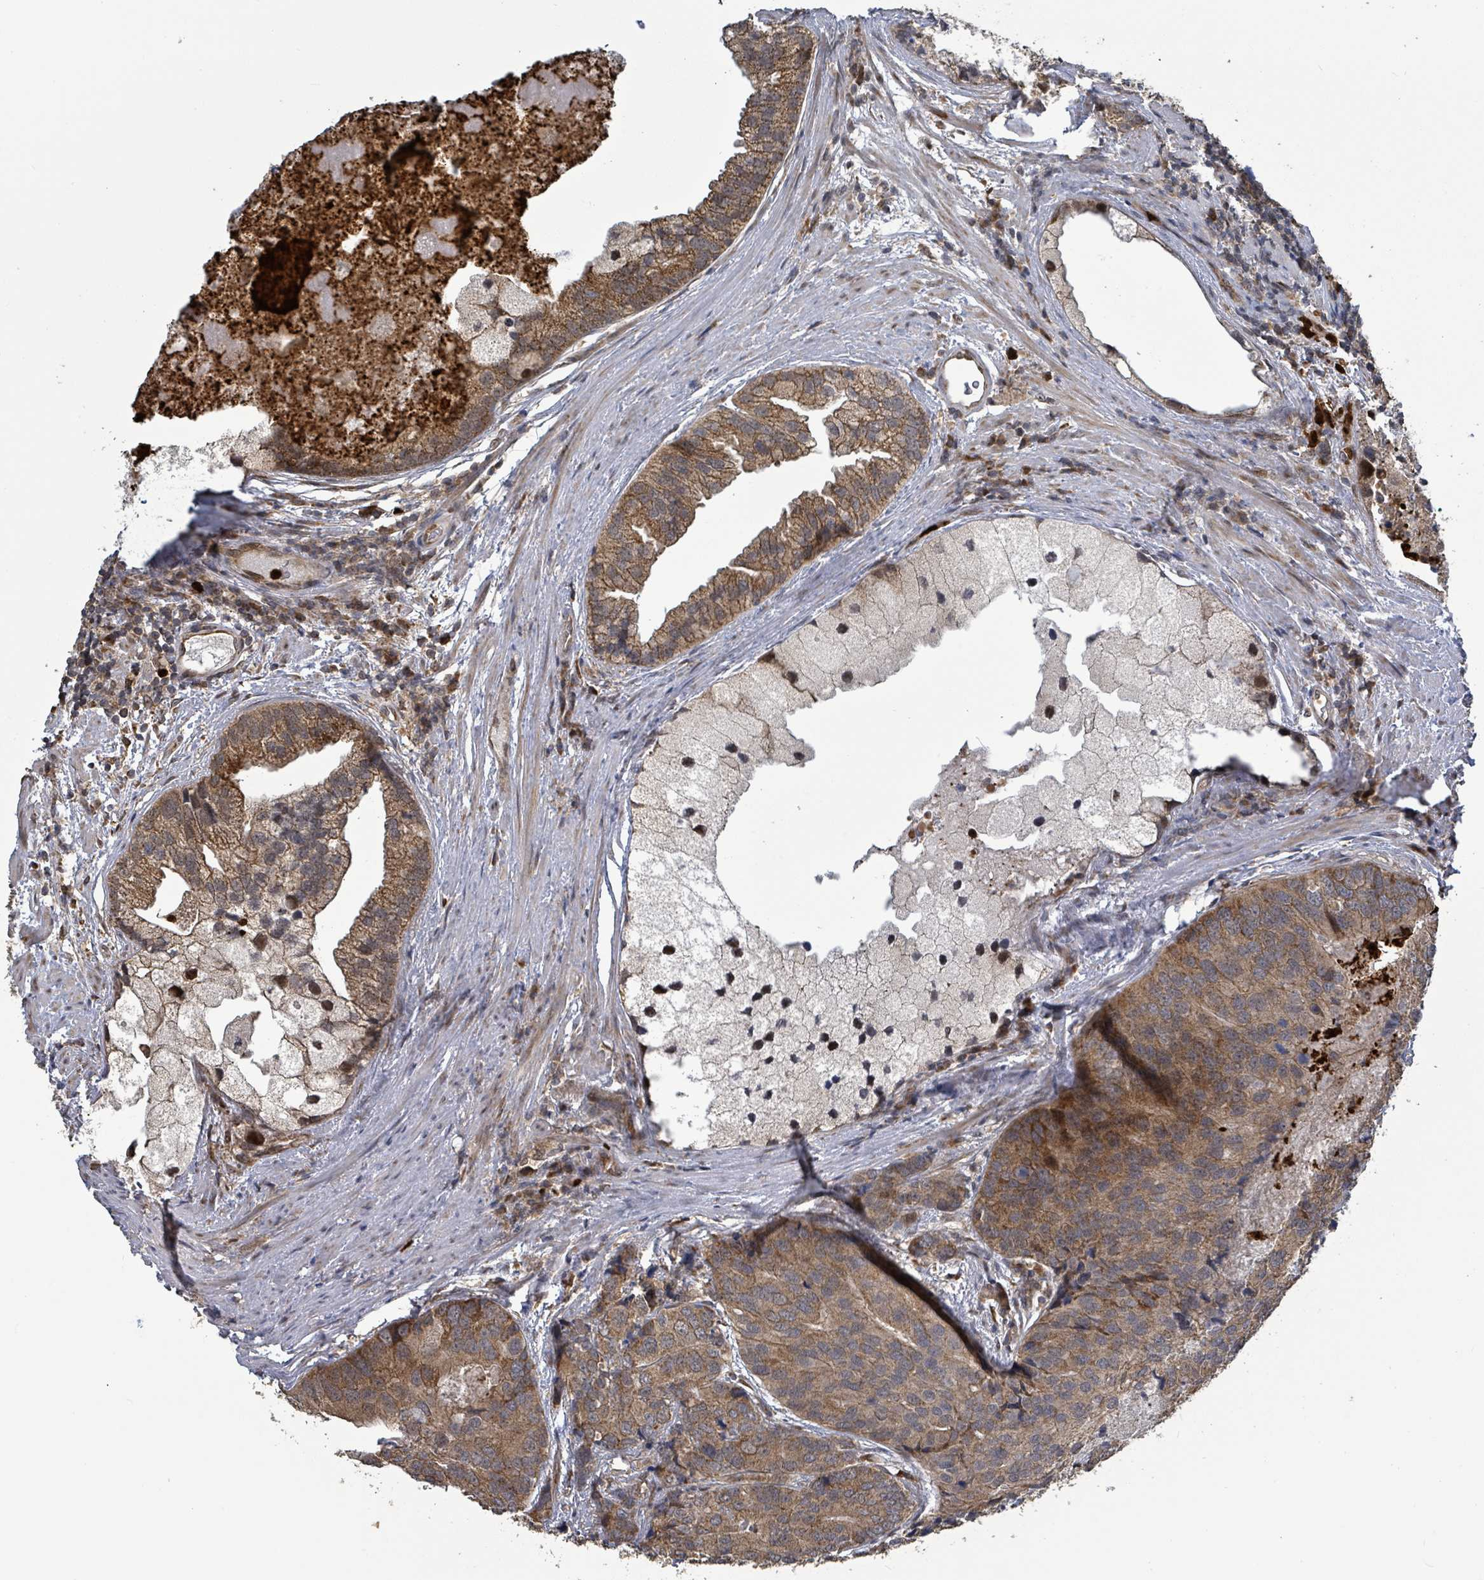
{"staining": {"intensity": "moderate", "quantity": ">75%", "location": "cytoplasmic/membranous"}, "tissue": "prostate cancer", "cell_type": "Tumor cells", "image_type": "cancer", "snomed": [{"axis": "morphology", "description": "Adenocarcinoma, High grade"}, {"axis": "topography", "description": "Prostate"}], "caption": "Moderate cytoplasmic/membranous staining for a protein is appreciated in approximately >75% of tumor cells of prostate cancer using IHC.", "gene": "COQ6", "patient": {"sex": "male", "age": 62}}